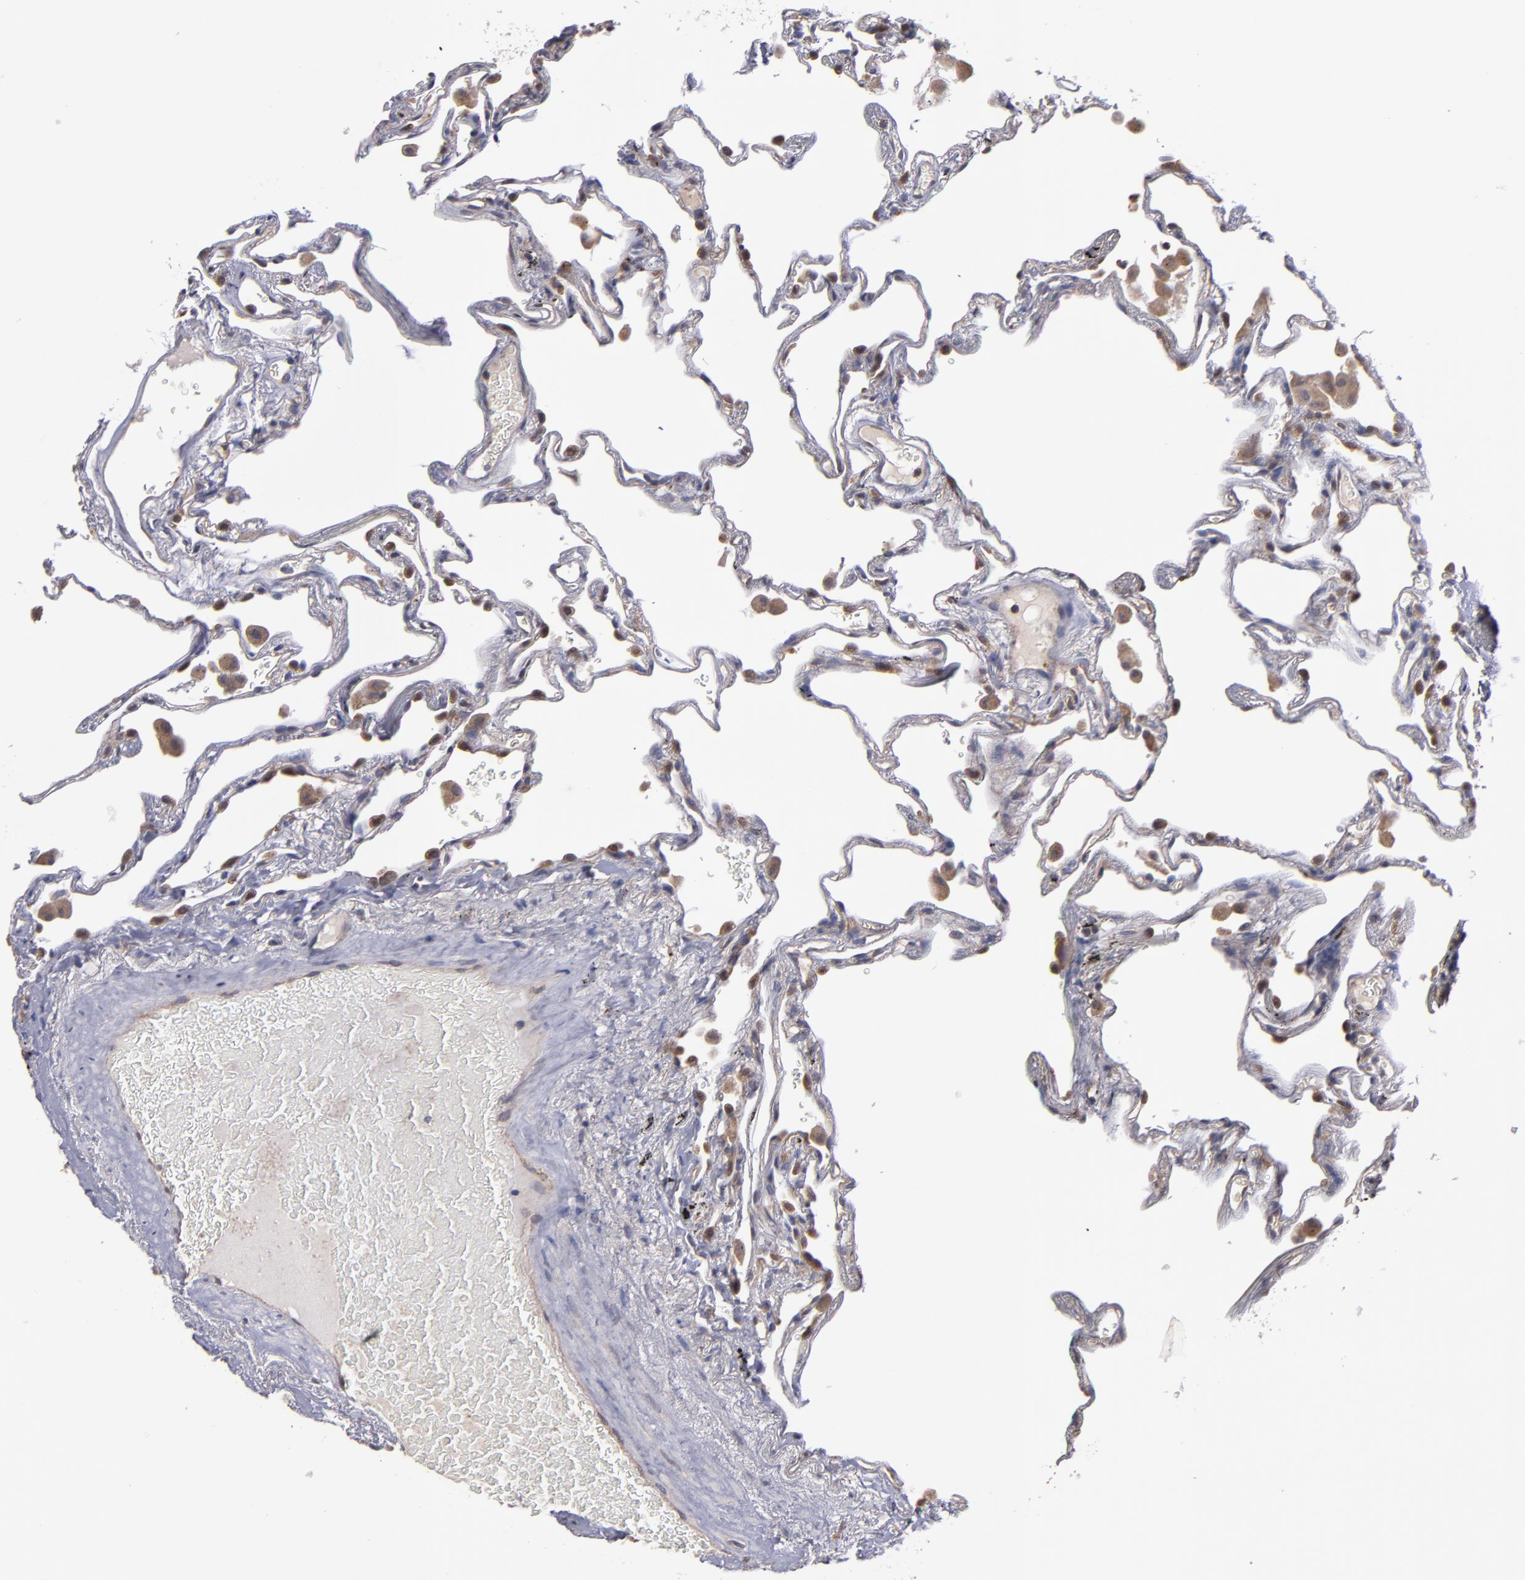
{"staining": {"intensity": "moderate", "quantity": "25%-75%", "location": "cytoplasmic/membranous"}, "tissue": "lung", "cell_type": "Alveolar cells", "image_type": "normal", "snomed": [{"axis": "morphology", "description": "Normal tissue, NOS"}, {"axis": "morphology", "description": "Inflammation, NOS"}, {"axis": "topography", "description": "Lung"}], "caption": "IHC staining of normal lung, which displays medium levels of moderate cytoplasmic/membranous expression in about 25%-75% of alveolar cells indicating moderate cytoplasmic/membranous protein positivity. The staining was performed using DAB (3,3'-diaminobenzidine) (brown) for protein detection and nuclei were counterstained in hematoxylin (blue).", "gene": "CTSO", "patient": {"sex": "male", "age": 69}}